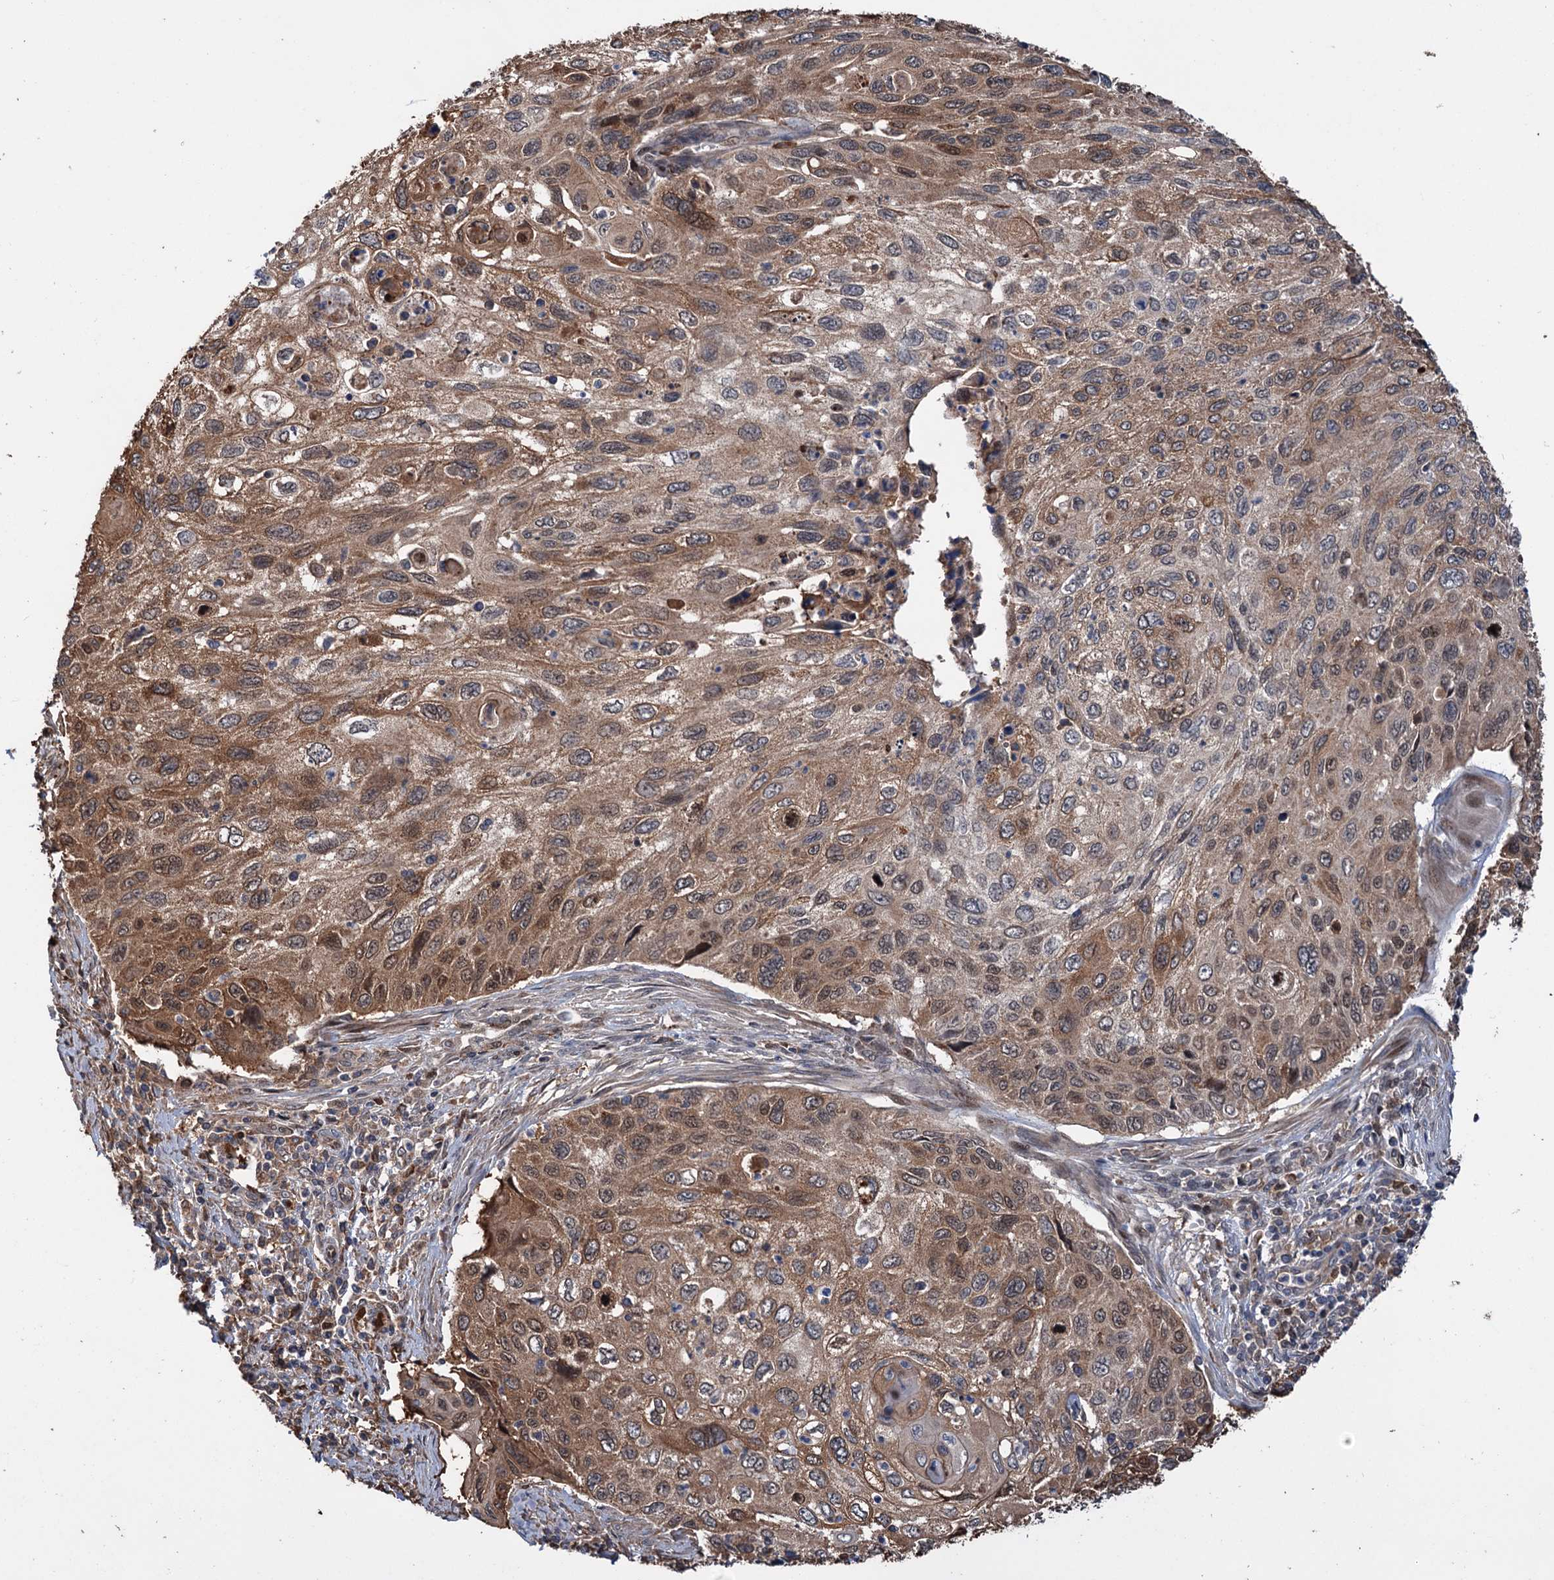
{"staining": {"intensity": "moderate", "quantity": ">75%", "location": "cytoplasmic/membranous"}, "tissue": "cervical cancer", "cell_type": "Tumor cells", "image_type": "cancer", "snomed": [{"axis": "morphology", "description": "Squamous cell carcinoma, NOS"}, {"axis": "topography", "description": "Cervix"}], "caption": "Moderate cytoplasmic/membranous staining for a protein is appreciated in about >75% of tumor cells of cervical squamous cell carcinoma using immunohistochemistry (IHC).", "gene": "NCAPD2", "patient": {"sex": "female", "age": 70}}